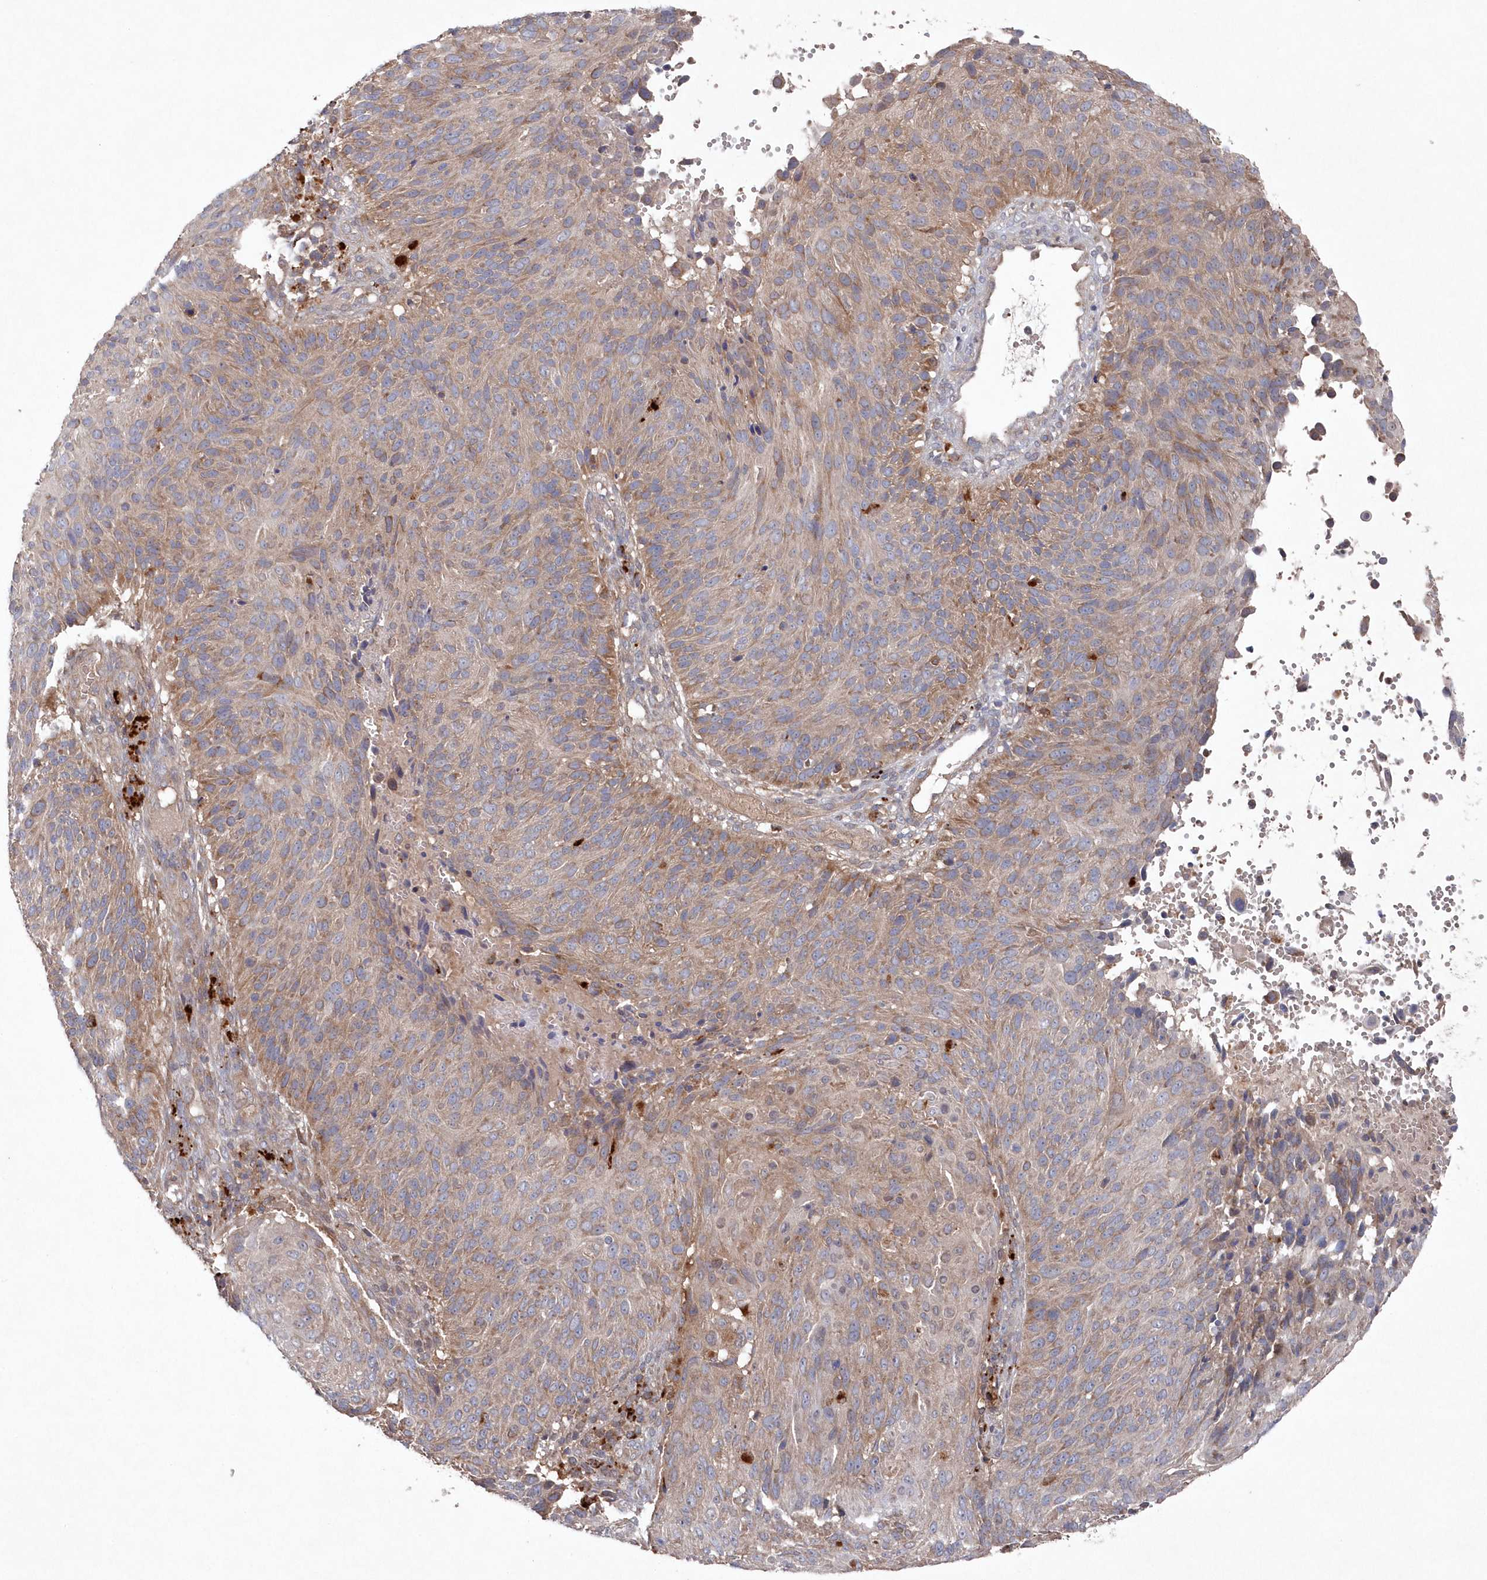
{"staining": {"intensity": "moderate", "quantity": "25%-75%", "location": "cytoplasmic/membranous"}, "tissue": "cervical cancer", "cell_type": "Tumor cells", "image_type": "cancer", "snomed": [{"axis": "morphology", "description": "Squamous cell carcinoma, NOS"}, {"axis": "topography", "description": "Cervix"}], "caption": "Human cervical squamous cell carcinoma stained for a protein (brown) reveals moderate cytoplasmic/membranous positive staining in approximately 25%-75% of tumor cells.", "gene": "ASNSD1", "patient": {"sex": "female", "age": 74}}